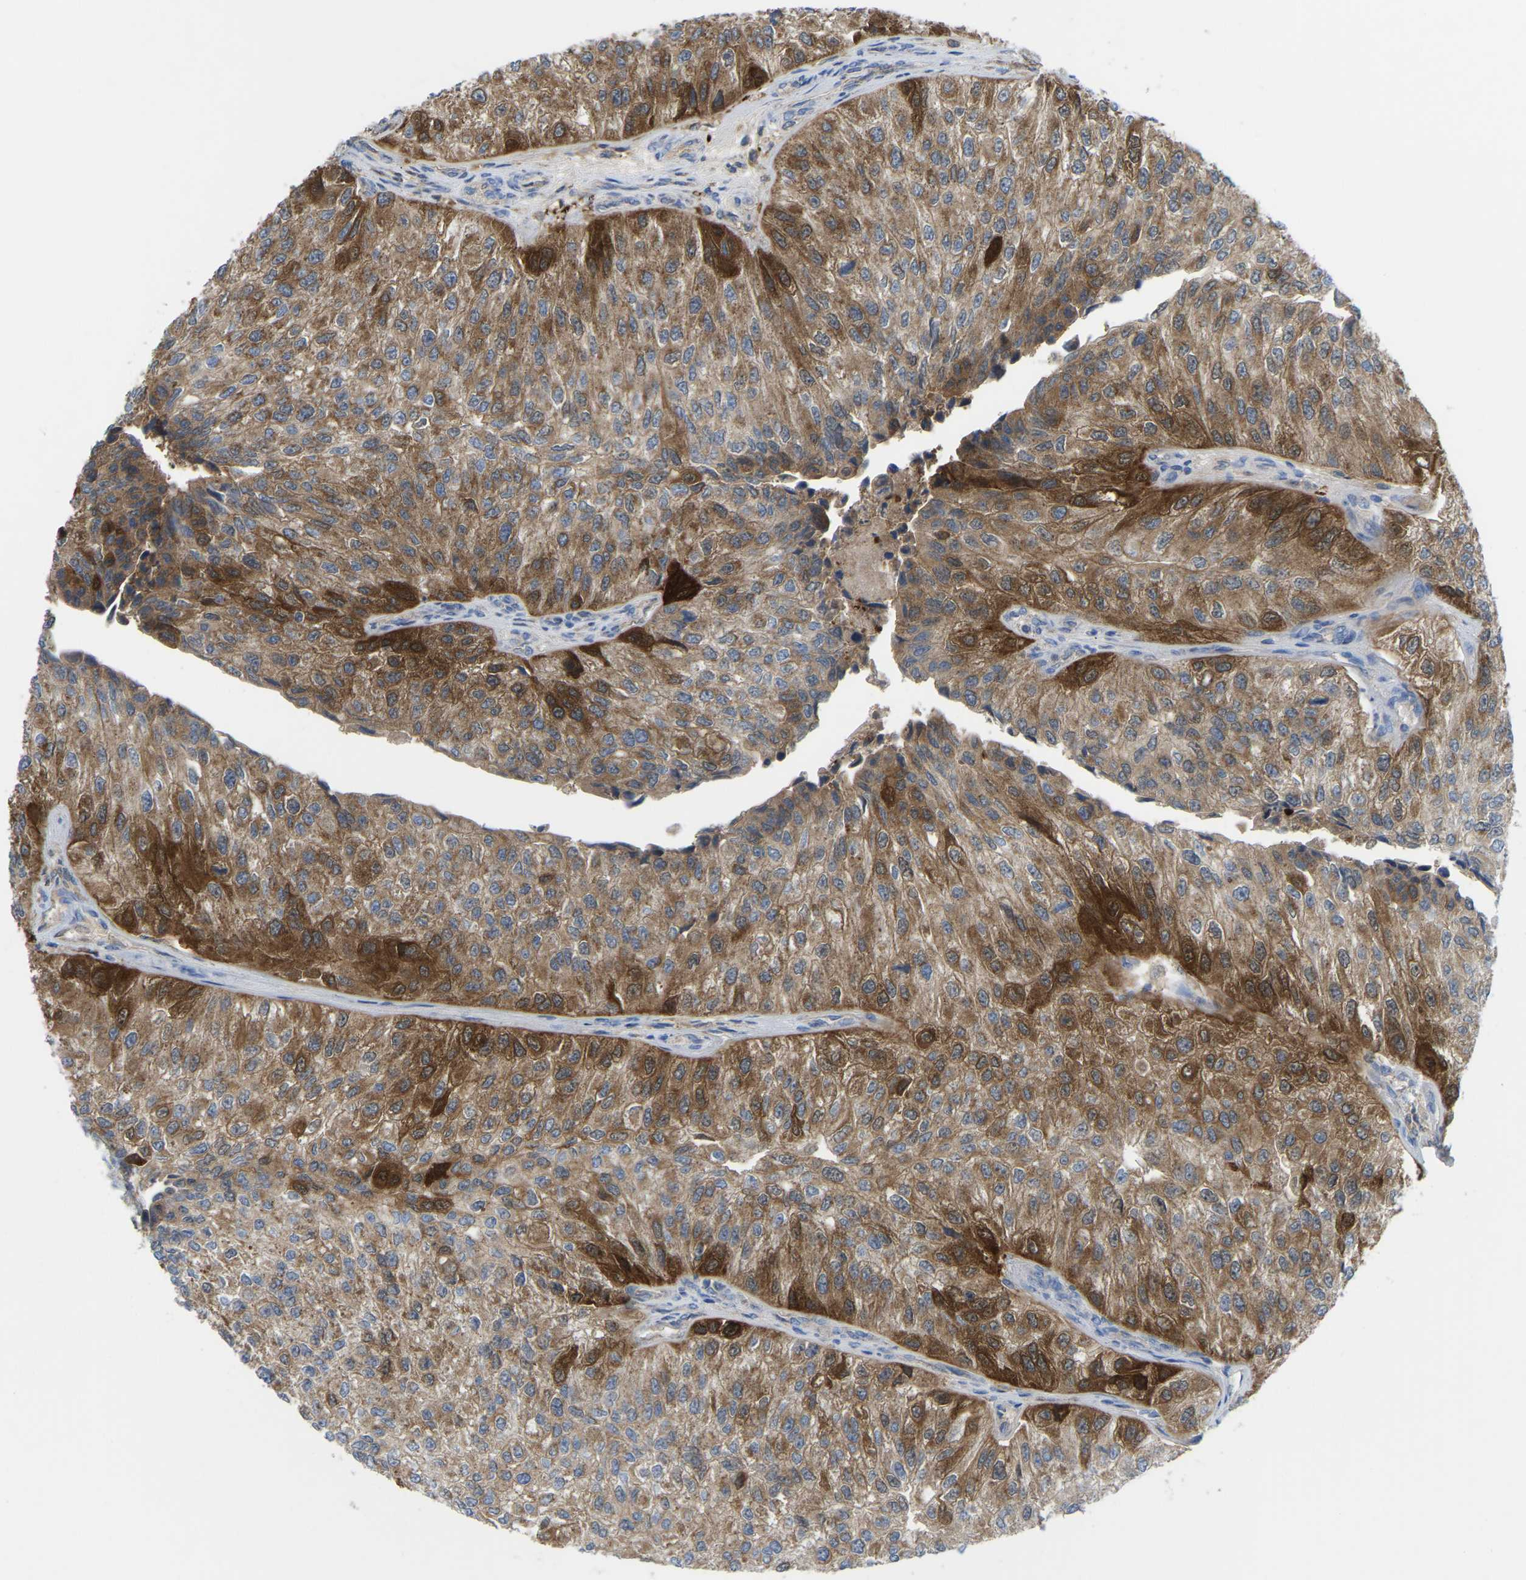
{"staining": {"intensity": "moderate", "quantity": ">75%", "location": "cytoplasmic/membranous"}, "tissue": "urothelial cancer", "cell_type": "Tumor cells", "image_type": "cancer", "snomed": [{"axis": "morphology", "description": "Urothelial carcinoma, High grade"}, {"axis": "topography", "description": "Kidney"}, {"axis": "topography", "description": "Urinary bladder"}], "caption": "Approximately >75% of tumor cells in human high-grade urothelial carcinoma demonstrate moderate cytoplasmic/membranous protein positivity as visualized by brown immunohistochemical staining.", "gene": "SERPINB5", "patient": {"sex": "male", "age": 77}}